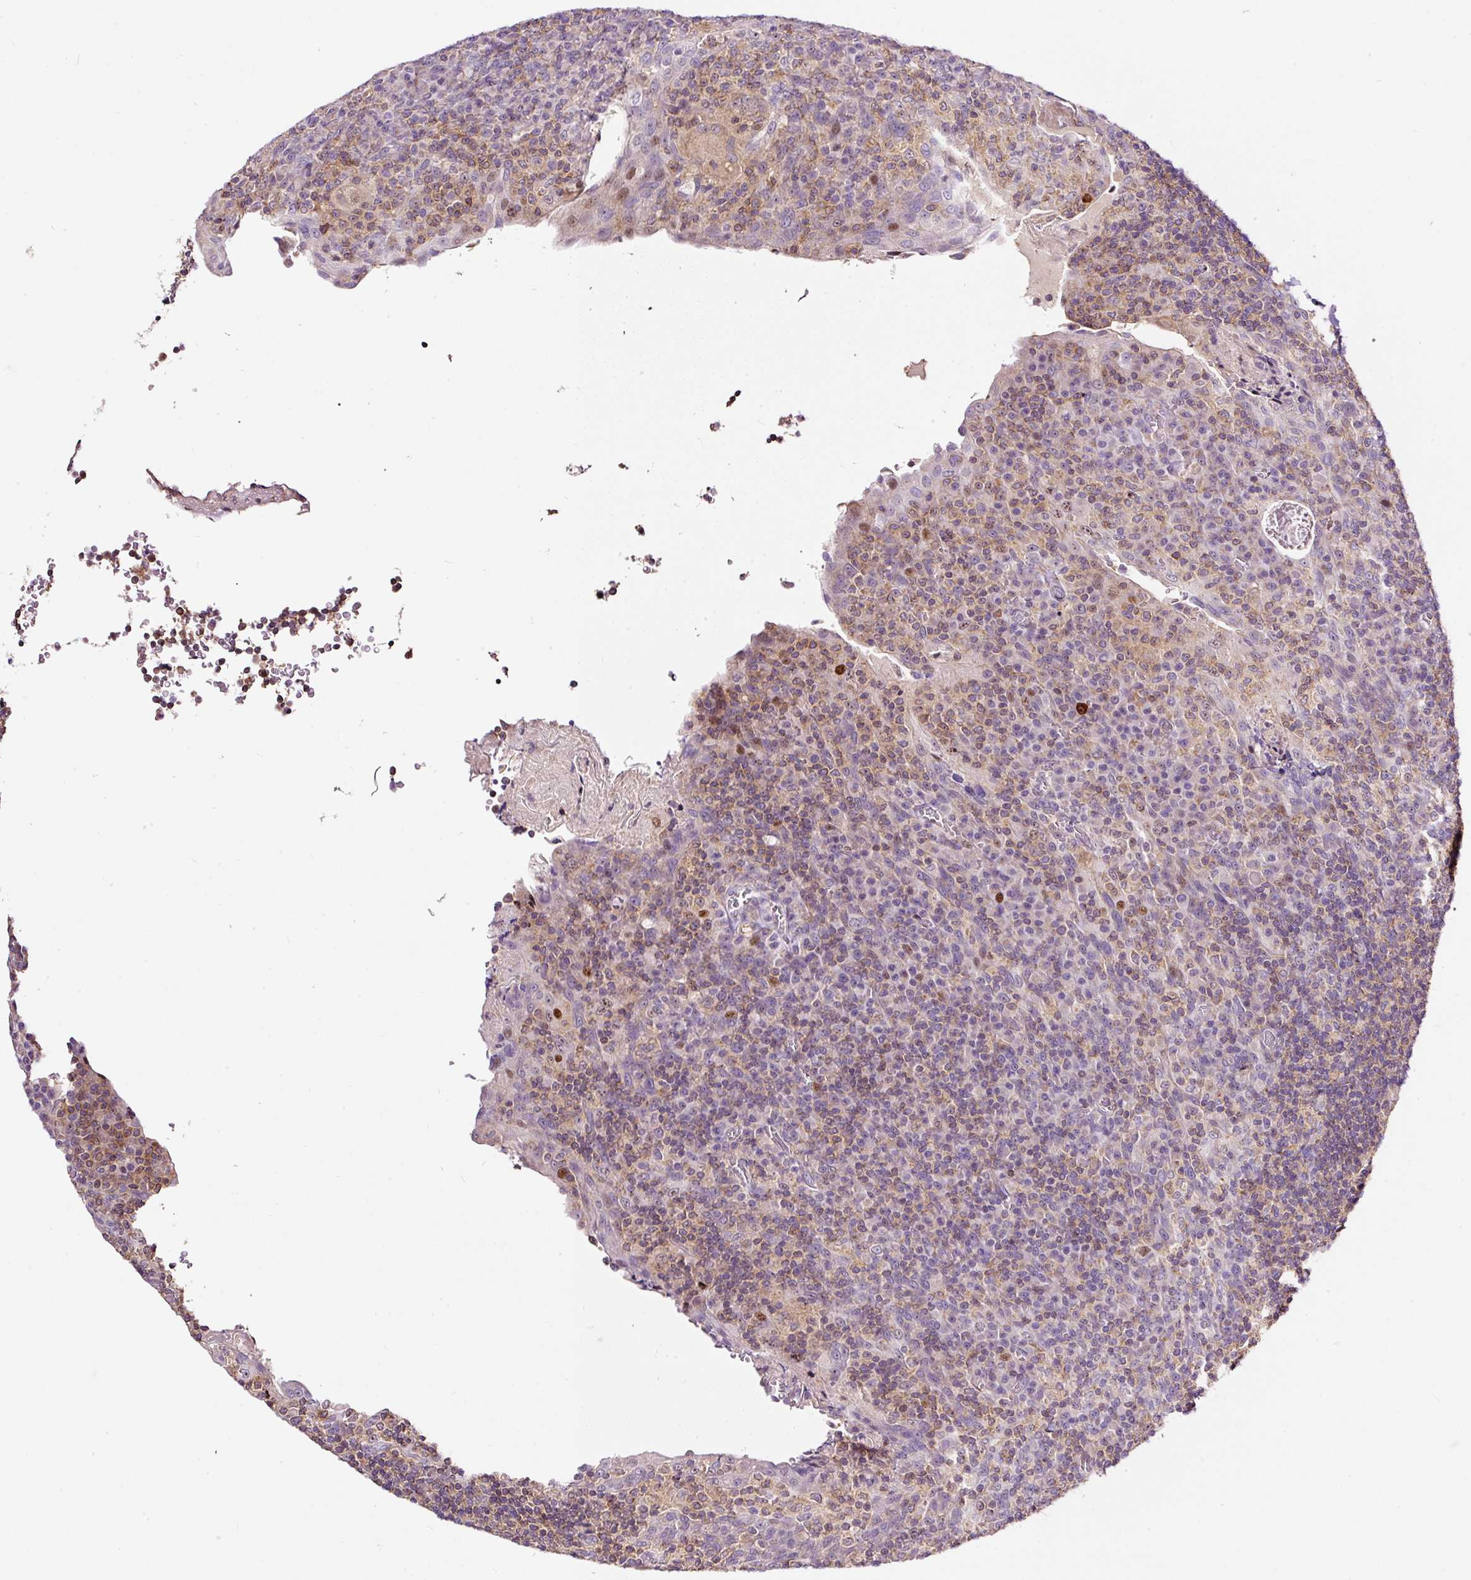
{"staining": {"intensity": "moderate", "quantity": "<25%", "location": "cytoplasmic/membranous"}, "tissue": "tonsil", "cell_type": "Germinal center cells", "image_type": "normal", "snomed": [{"axis": "morphology", "description": "Normal tissue, NOS"}, {"axis": "topography", "description": "Tonsil"}], "caption": "IHC staining of unremarkable tonsil, which demonstrates low levels of moderate cytoplasmic/membranous positivity in approximately <25% of germinal center cells indicating moderate cytoplasmic/membranous protein positivity. The staining was performed using DAB (brown) for protein detection and nuclei were counterstained in hematoxylin (blue).", "gene": "BOLA3", "patient": {"sex": "male", "age": 17}}